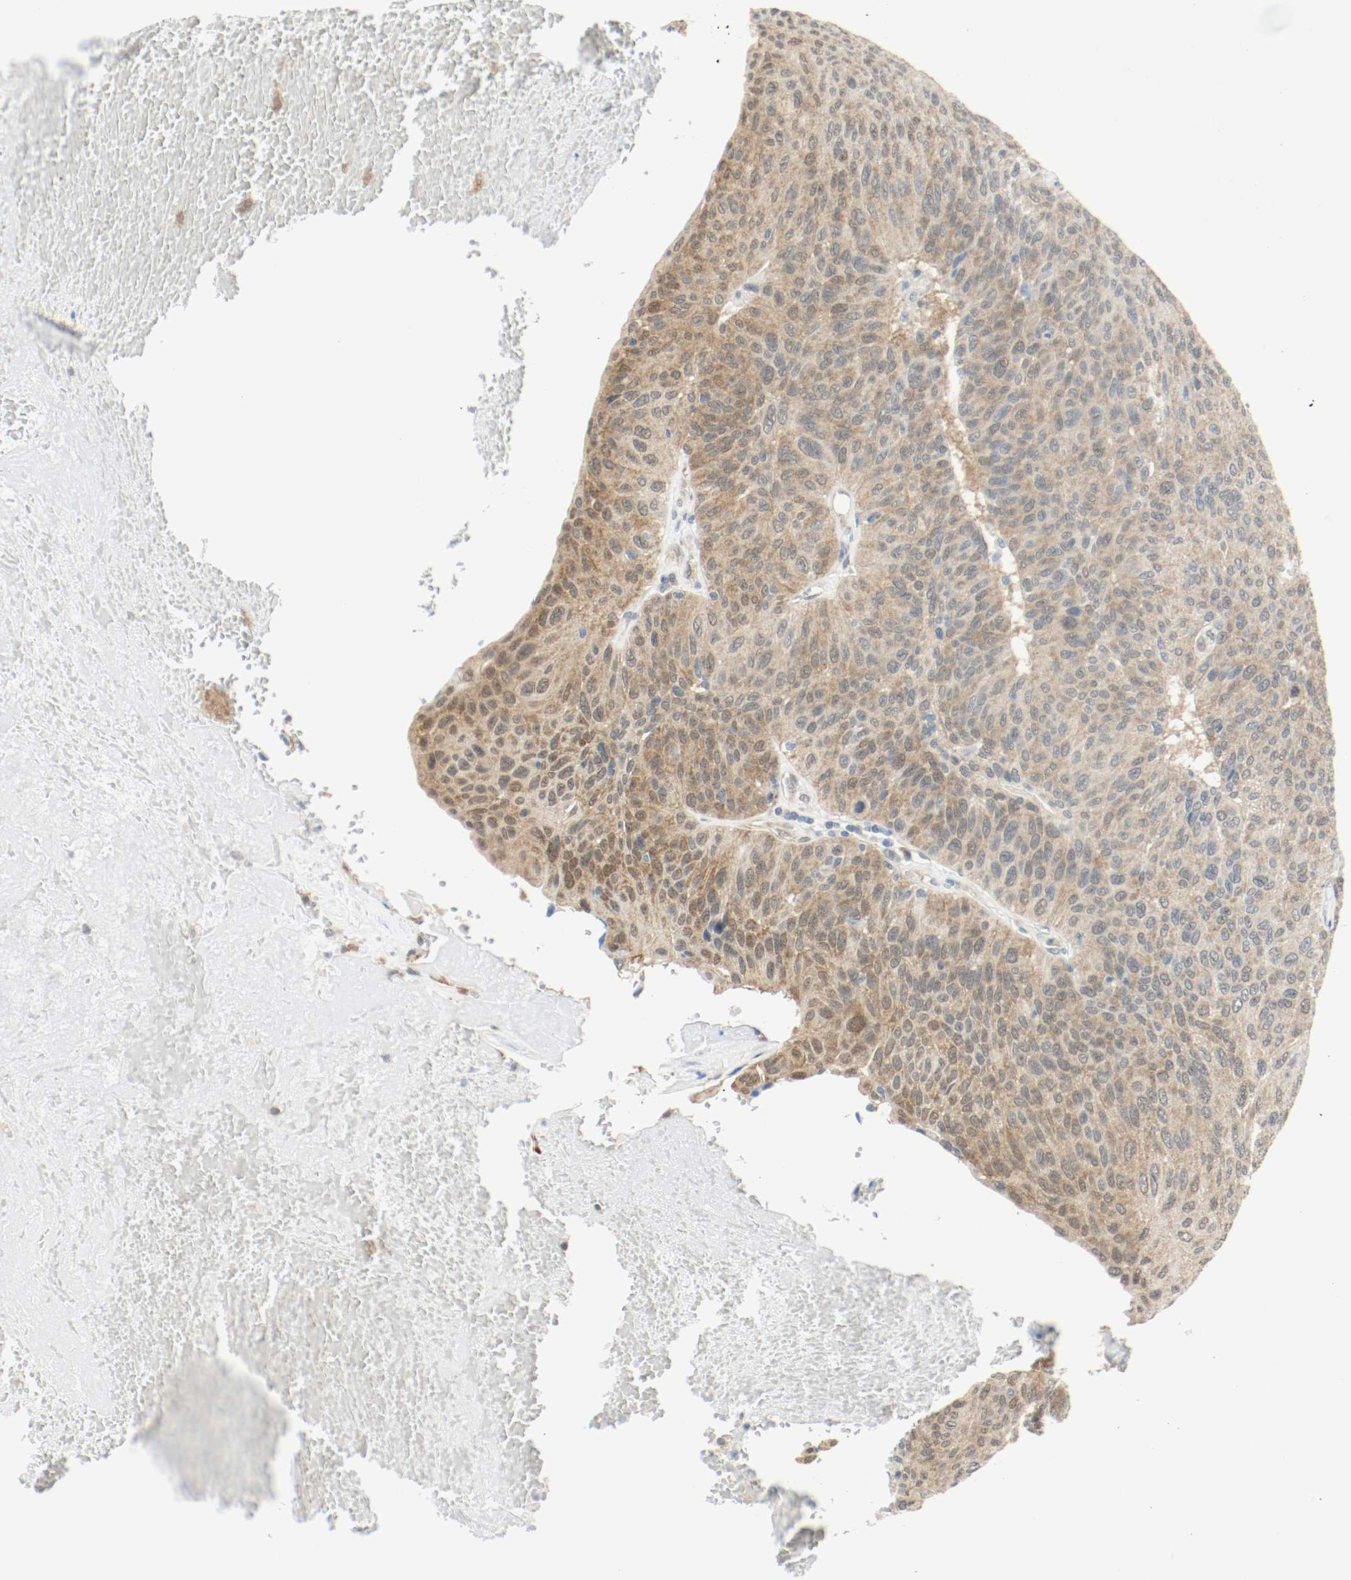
{"staining": {"intensity": "weak", "quantity": ">75%", "location": "cytoplasmic/membranous,nuclear"}, "tissue": "urothelial cancer", "cell_type": "Tumor cells", "image_type": "cancer", "snomed": [{"axis": "morphology", "description": "Urothelial carcinoma, High grade"}, {"axis": "topography", "description": "Urinary bladder"}], "caption": "Weak cytoplasmic/membranous and nuclear protein positivity is present in about >75% of tumor cells in urothelial carcinoma (high-grade). Using DAB (3,3'-diaminobenzidine) (brown) and hematoxylin (blue) stains, captured at high magnification using brightfield microscopy.", "gene": "PPME1", "patient": {"sex": "male", "age": 66}}